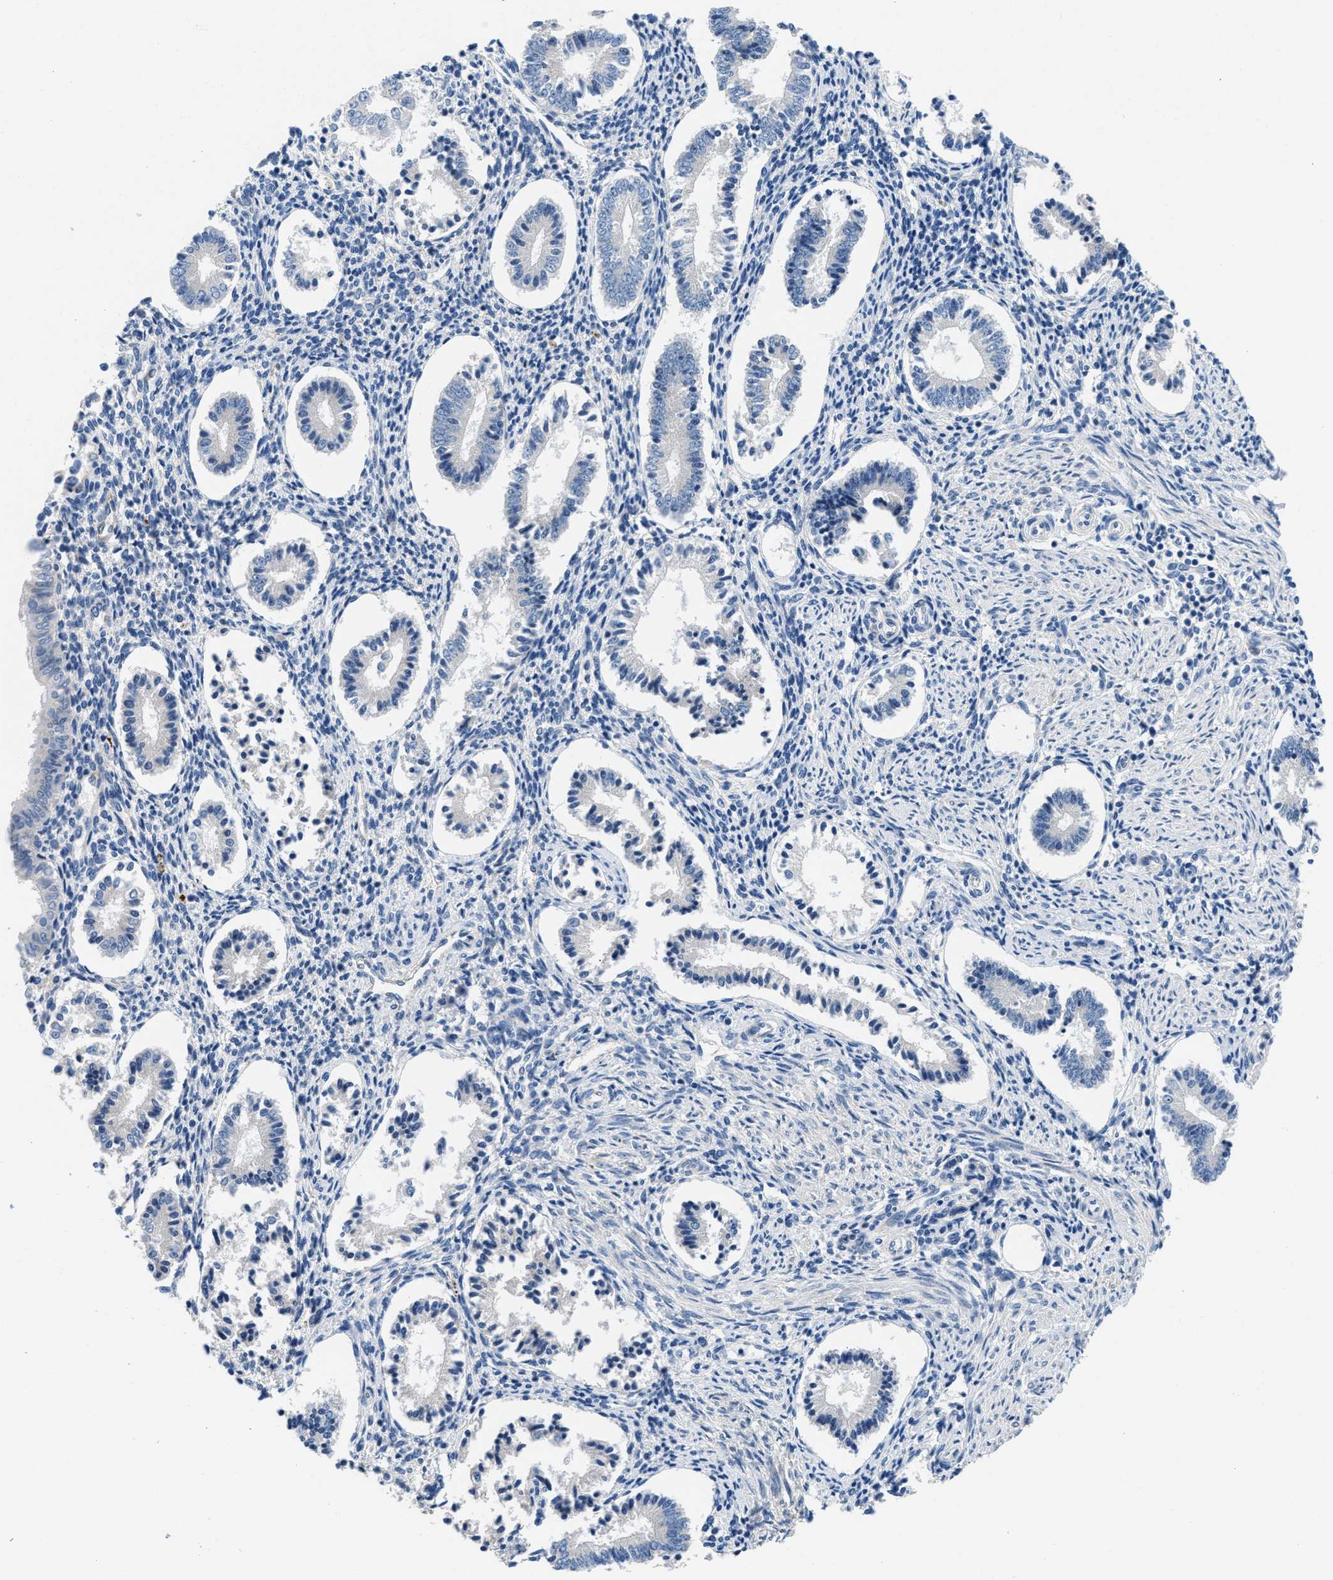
{"staining": {"intensity": "weak", "quantity": "<25%", "location": "cytoplasmic/membranous"}, "tissue": "endometrium", "cell_type": "Cells in endometrial stroma", "image_type": "normal", "snomed": [{"axis": "morphology", "description": "Normal tissue, NOS"}, {"axis": "topography", "description": "Endometrium"}], "caption": "Immunohistochemistry of unremarkable endometrium displays no positivity in cells in endometrial stroma. Brightfield microscopy of immunohistochemistry (IHC) stained with DAB (brown) and hematoxylin (blue), captured at high magnification.", "gene": "BNC2", "patient": {"sex": "female", "age": 42}}